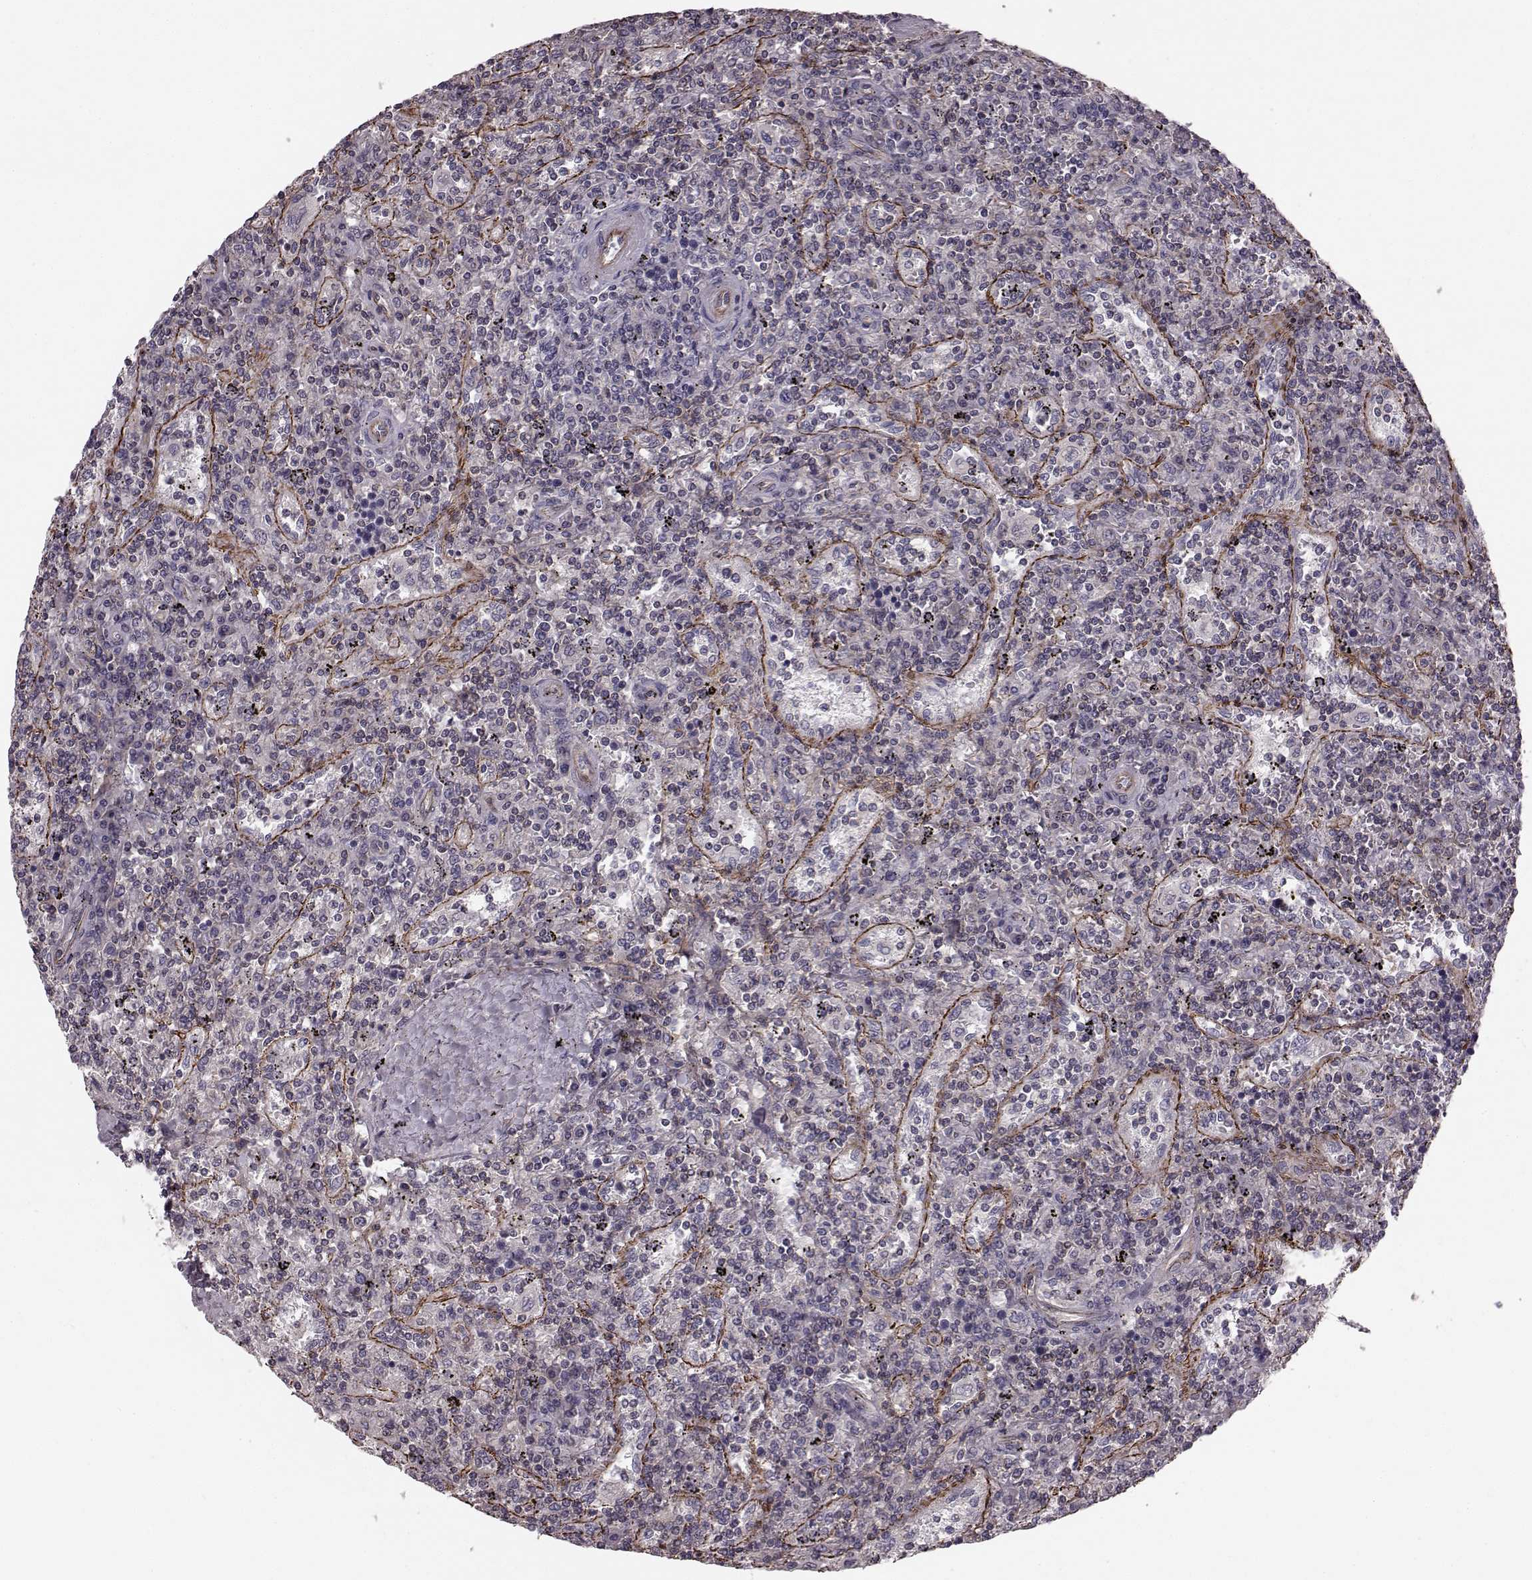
{"staining": {"intensity": "negative", "quantity": "none", "location": "none"}, "tissue": "lymphoma", "cell_type": "Tumor cells", "image_type": "cancer", "snomed": [{"axis": "morphology", "description": "Malignant lymphoma, non-Hodgkin's type, Low grade"}, {"axis": "topography", "description": "Spleen"}], "caption": "A histopathology image of malignant lymphoma, non-Hodgkin's type (low-grade) stained for a protein displays no brown staining in tumor cells. The staining was performed using DAB (3,3'-diaminobenzidine) to visualize the protein expression in brown, while the nuclei were stained in blue with hematoxylin (Magnification: 20x).", "gene": "SLC22A18", "patient": {"sex": "male", "age": 62}}